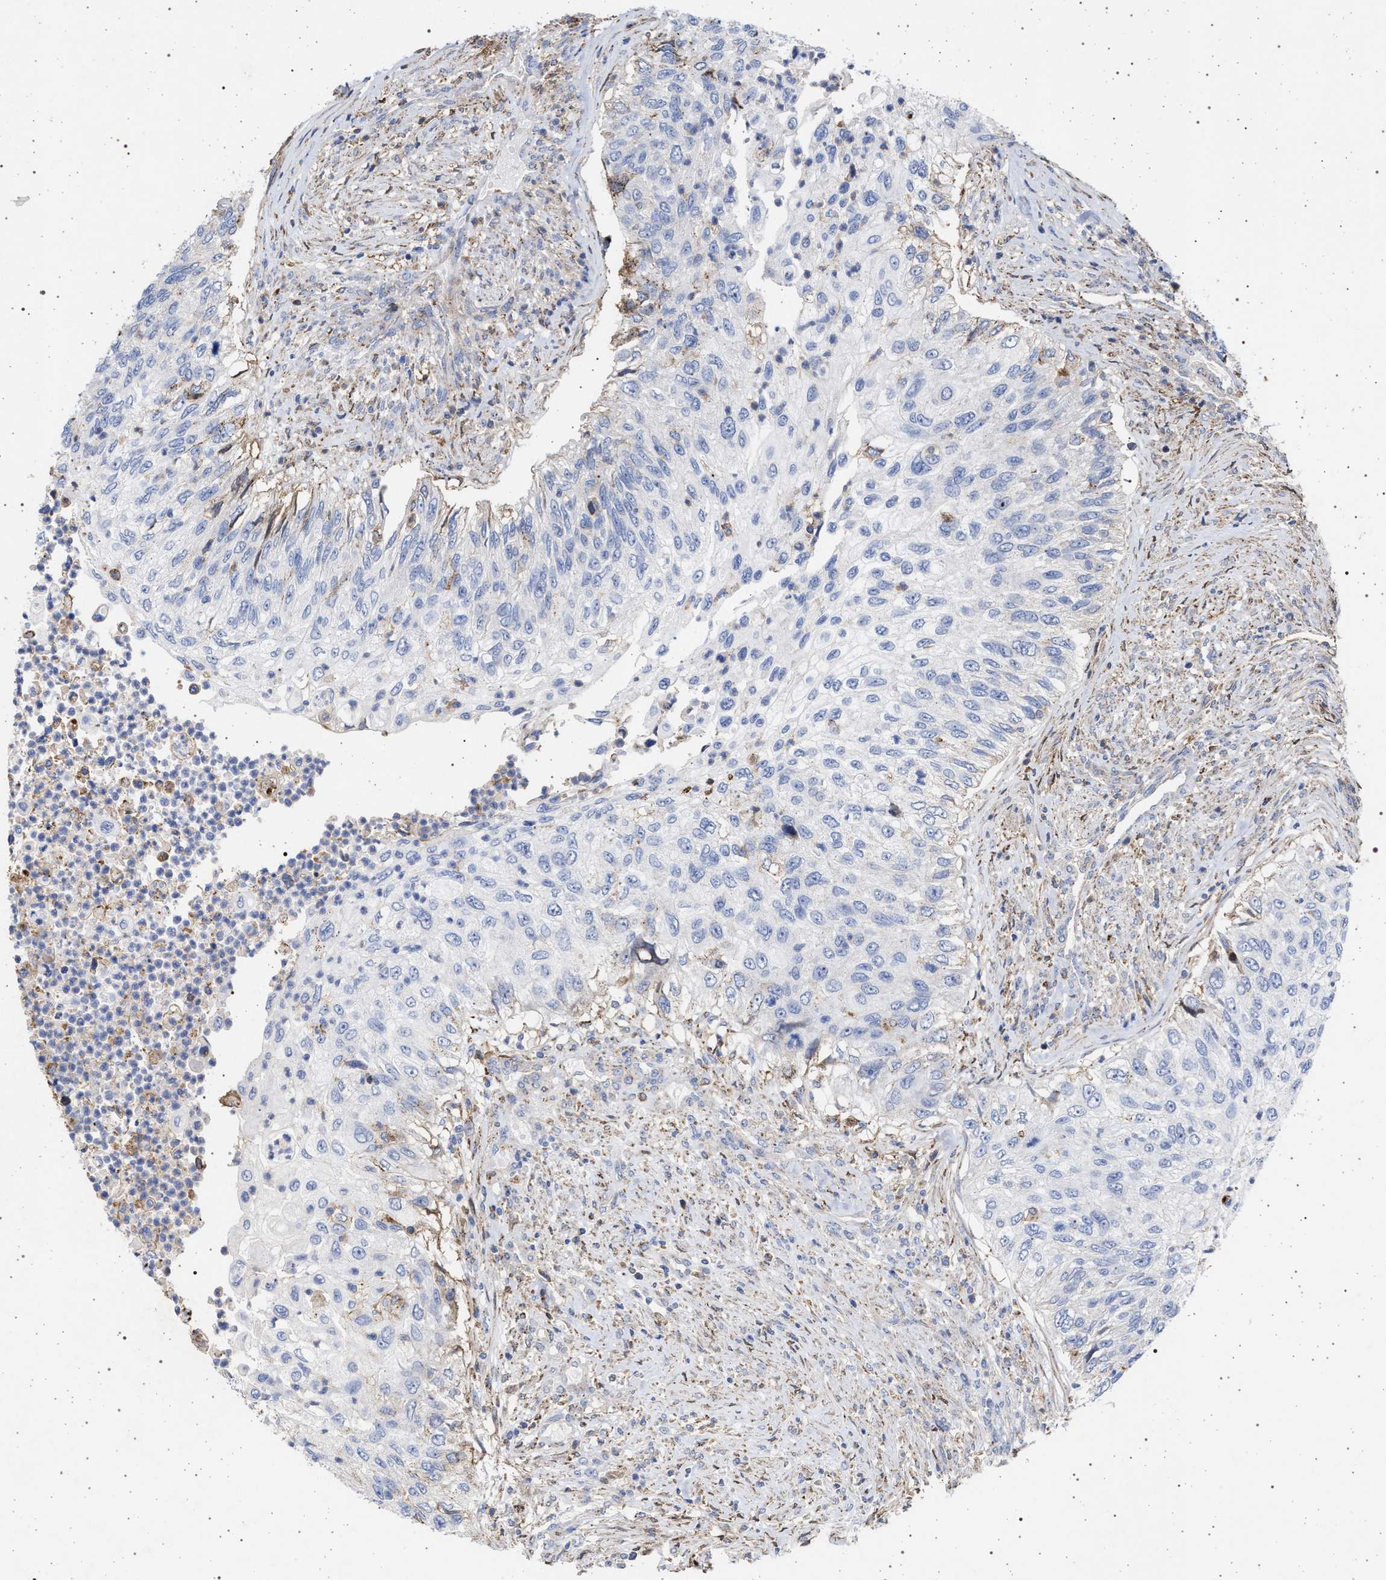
{"staining": {"intensity": "negative", "quantity": "none", "location": "none"}, "tissue": "urothelial cancer", "cell_type": "Tumor cells", "image_type": "cancer", "snomed": [{"axis": "morphology", "description": "Urothelial carcinoma, High grade"}, {"axis": "topography", "description": "Urinary bladder"}], "caption": "Human high-grade urothelial carcinoma stained for a protein using immunohistochemistry (IHC) displays no expression in tumor cells.", "gene": "PLG", "patient": {"sex": "female", "age": 60}}